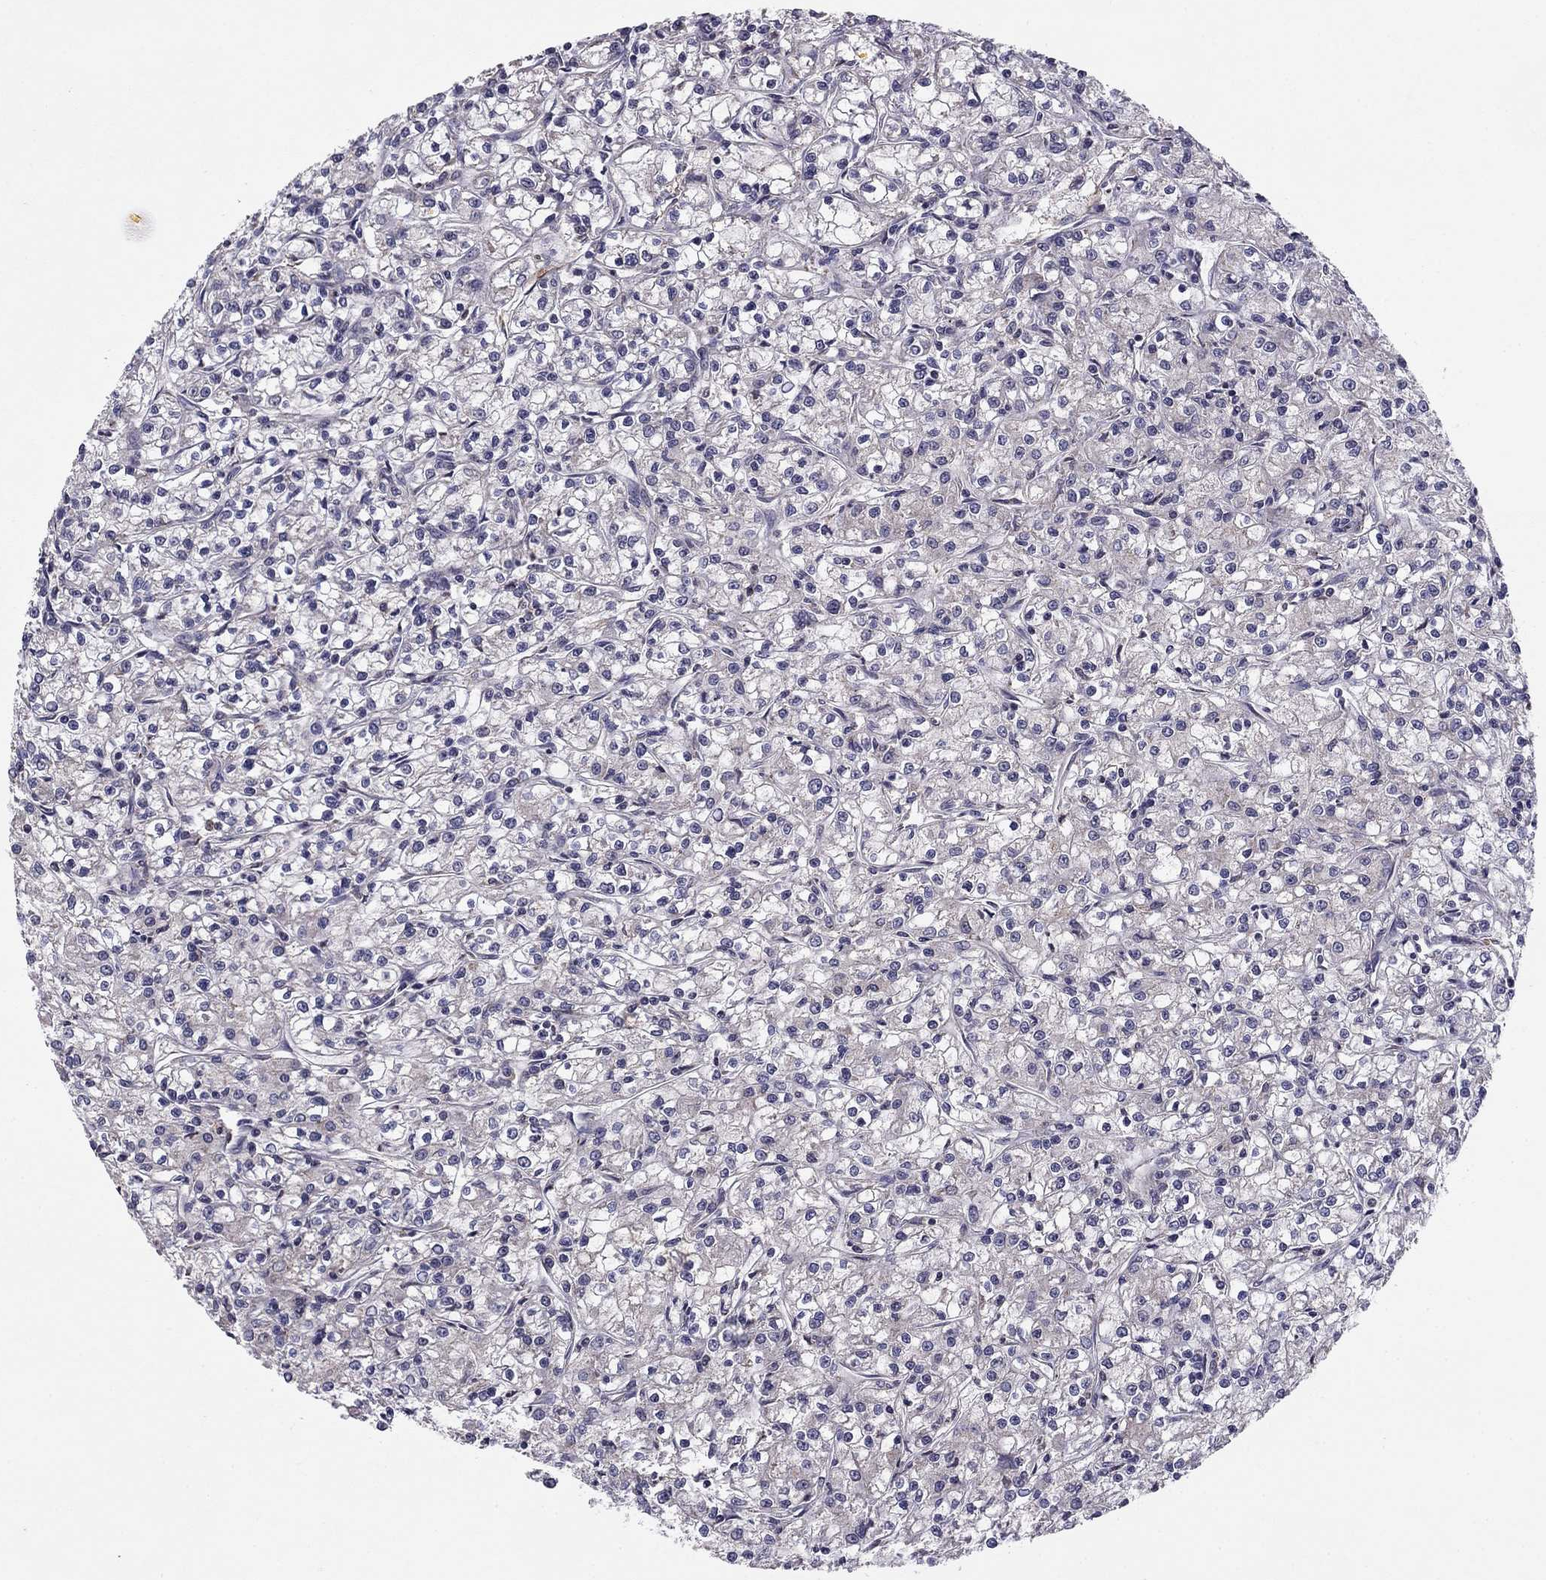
{"staining": {"intensity": "negative", "quantity": "none", "location": "none"}, "tissue": "renal cancer", "cell_type": "Tumor cells", "image_type": "cancer", "snomed": [{"axis": "morphology", "description": "Adenocarcinoma, NOS"}, {"axis": "topography", "description": "Kidney"}], "caption": "An immunohistochemistry (IHC) image of renal cancer (adenocarcinoma) is shown. There is no staining in tumor cells of renal cancer (adenocarcinoma). (Brightfield microscopy of DAB IHC at high magnification).", "gene": "HCN1", "patient": {"sex": "female", "age": 59}}